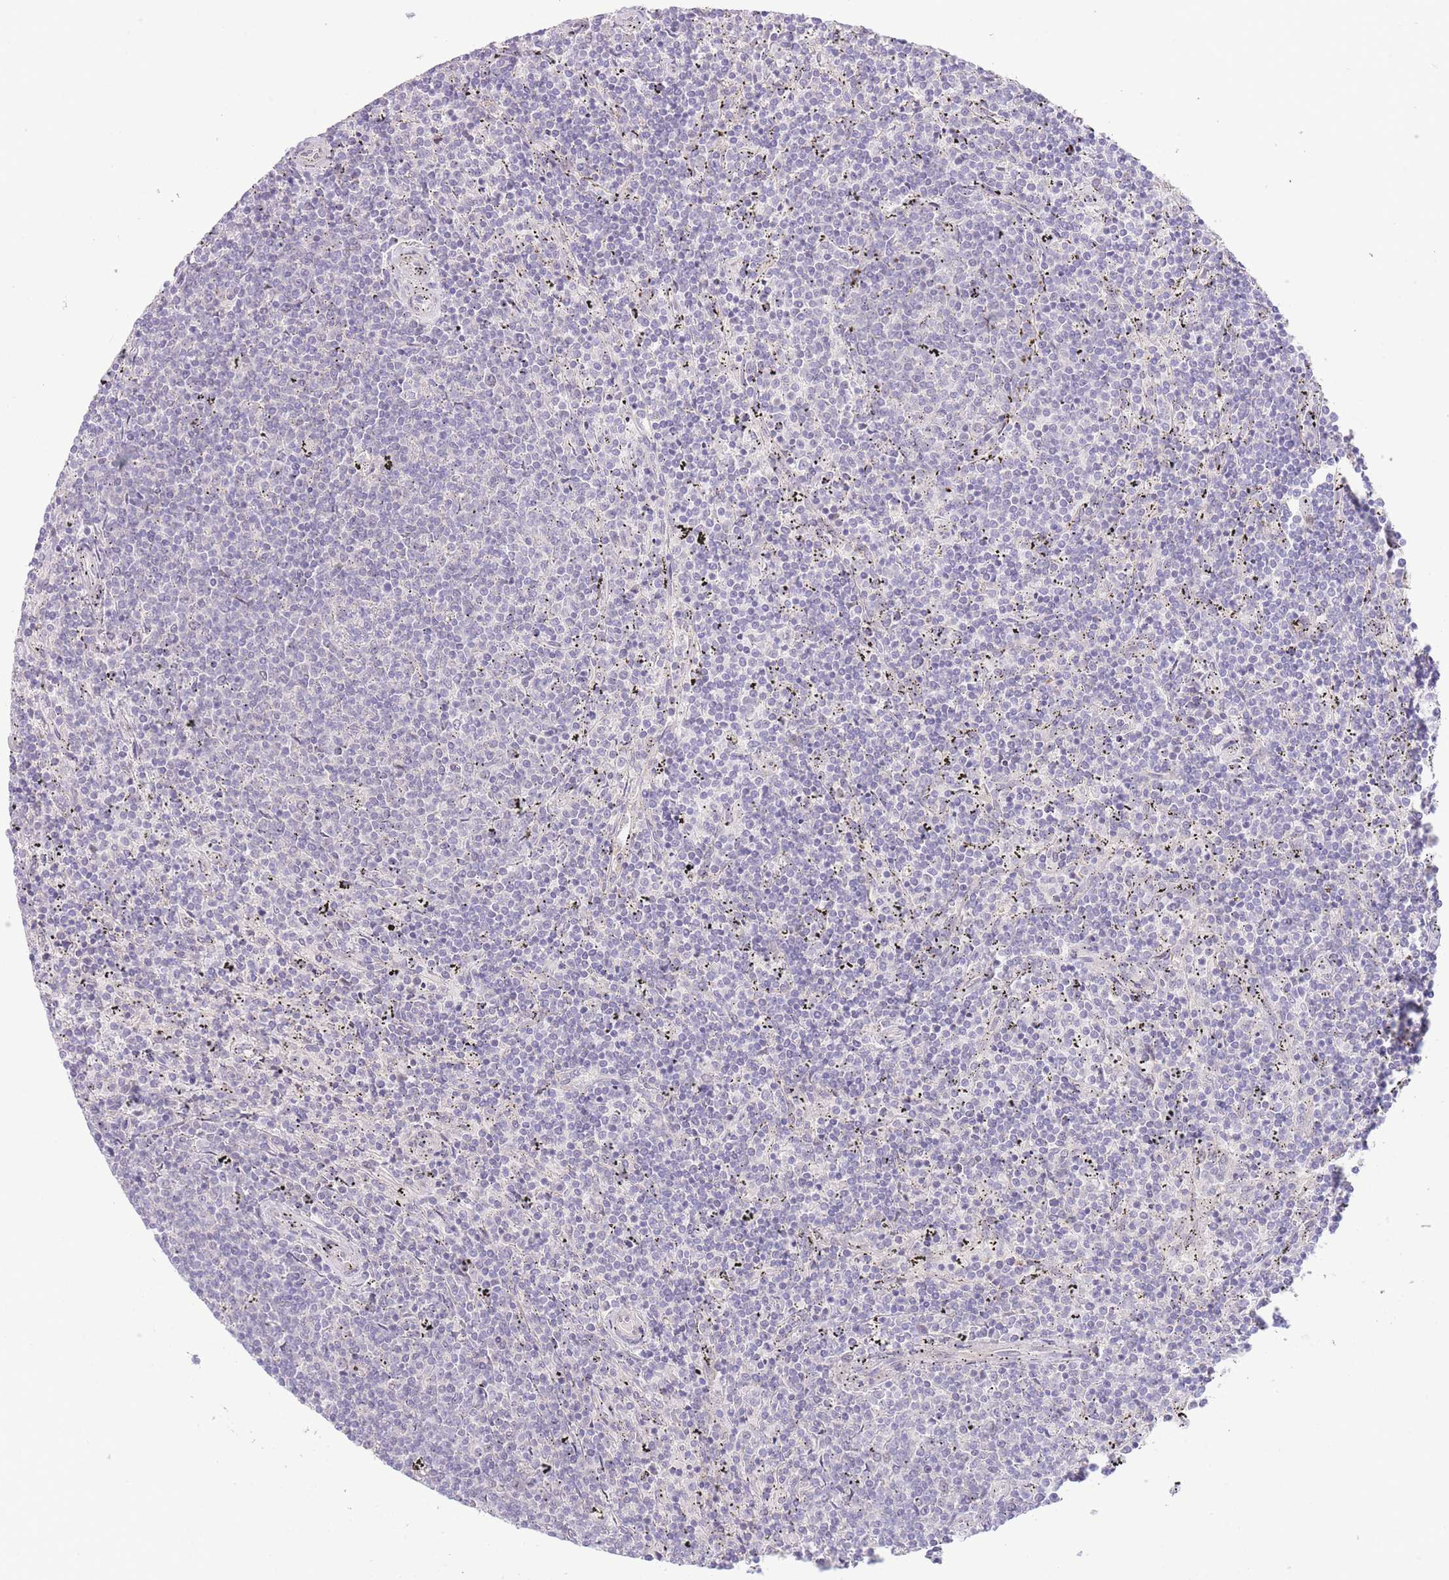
{"staining": {"intensity": "negative", "quantity": "none", "location": "none"}, "tissue": "lymphoma", "cell_type": "Tumor cells", "image_type": "cancer", "snomed": [{"axis": "morphology", "description": "Malignant lymphoma, non-Hodgkin's type, Low grade"}, {"axis": "topography", "description": "Spleen"}], "caption": "Immunohistochemistry photomicrograph of human lymphoma stained for a protein (brown), which demonstrates no positivity in tumor cells. (IHC, brightfield microscopy, high magnification).", "gene": "FBXO46", "patient": {"sex": "female", "age": 50}}